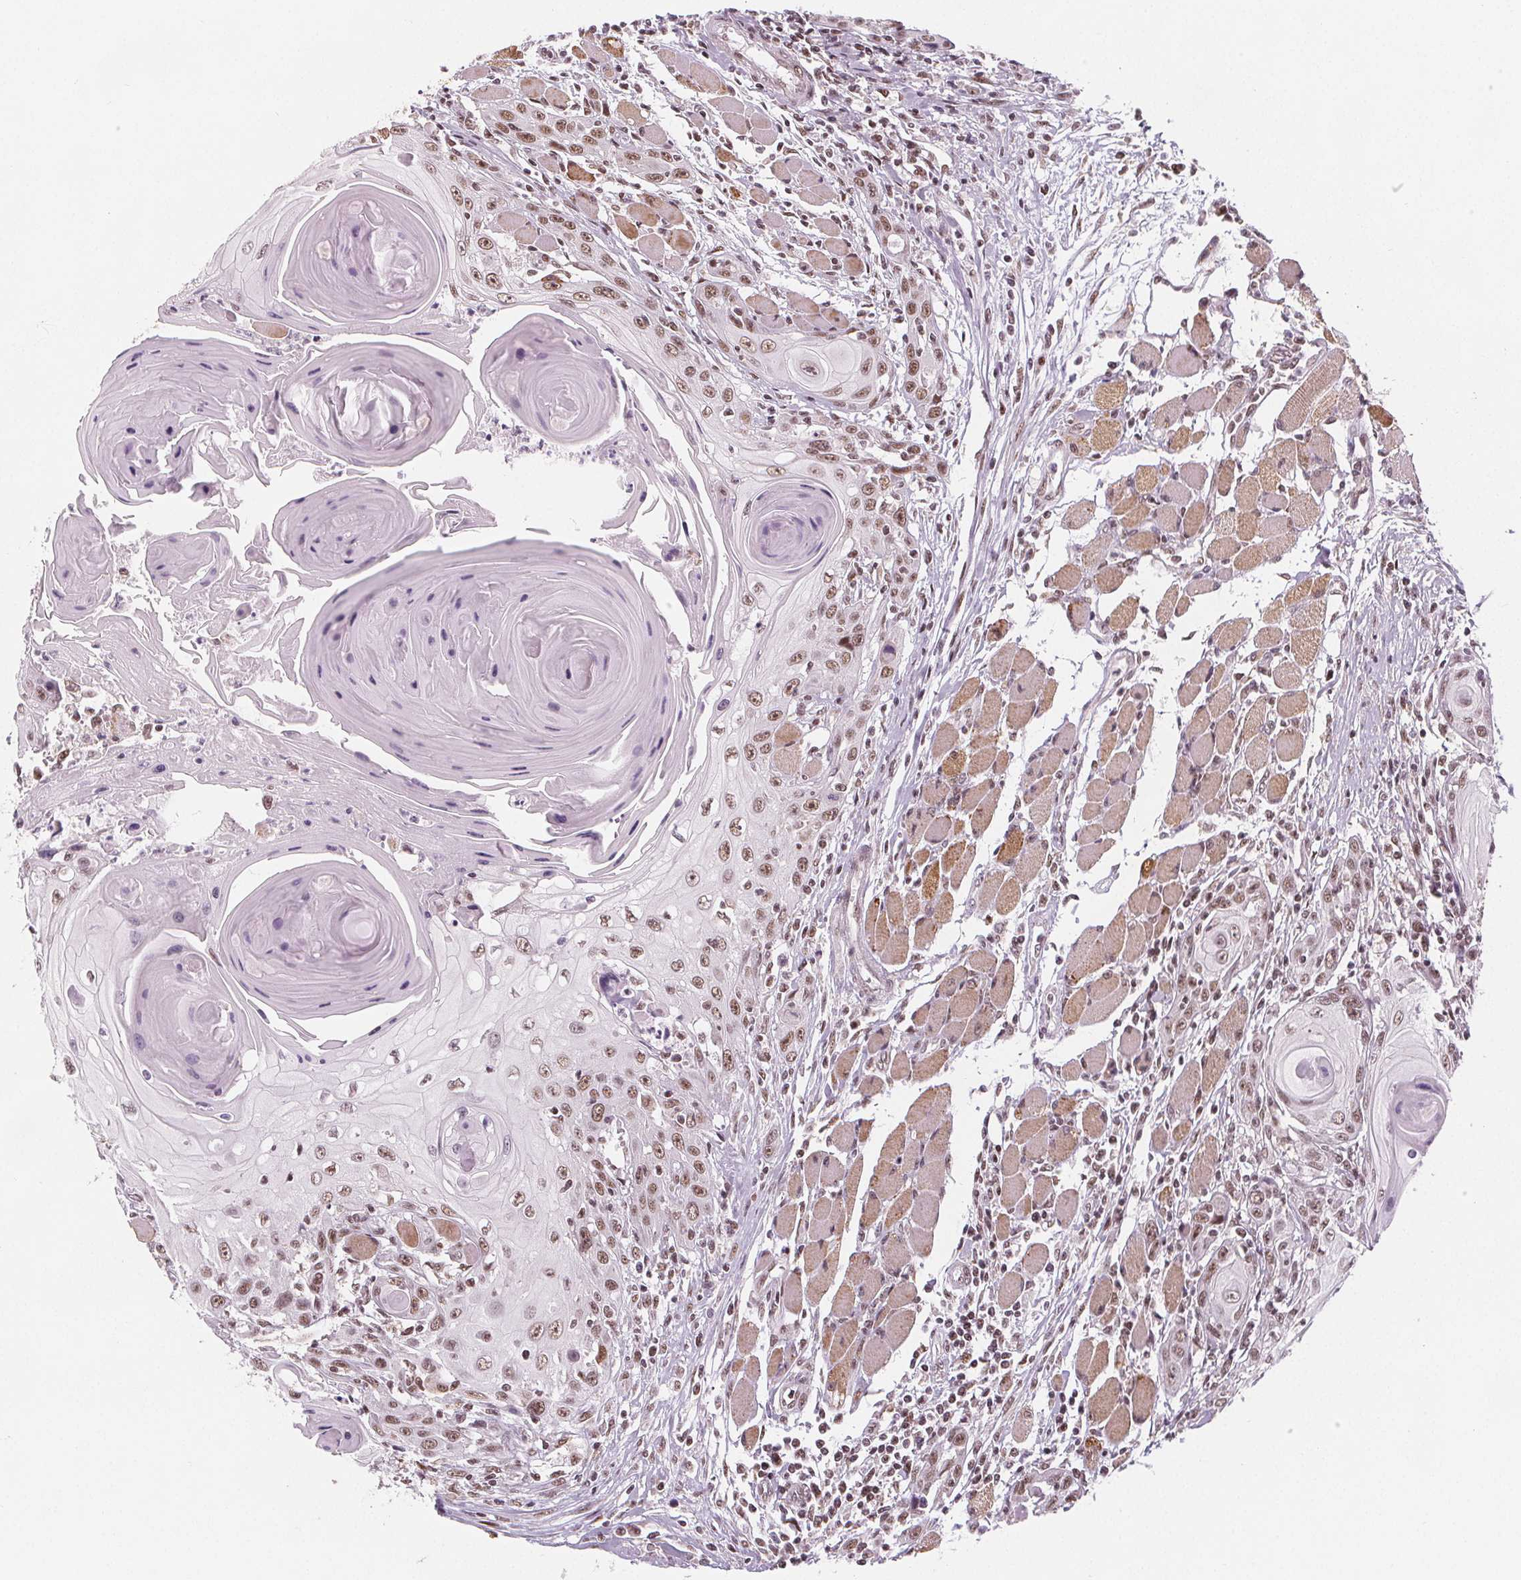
{"staining": {"intensity": "moderate", "quantity": ">75%", "location": "nuclear"}, "tissue": "head and neck cancer", "cell_type": "Tumor cells", "image_type": "cancer", "snomed": [{"axis": "morphology", "description": "Squamous cell carcinoma, NOS"}, {"axis": "topography", "description": "Head-Neck"}], "caption": "Head and neck cancer was stained to show a protein in brown. There is medium levels of moderate nuclear staining in about >75% of tumor cells.", "gene": "DPM2", "patient": {"sex": "female", "age": 80}}